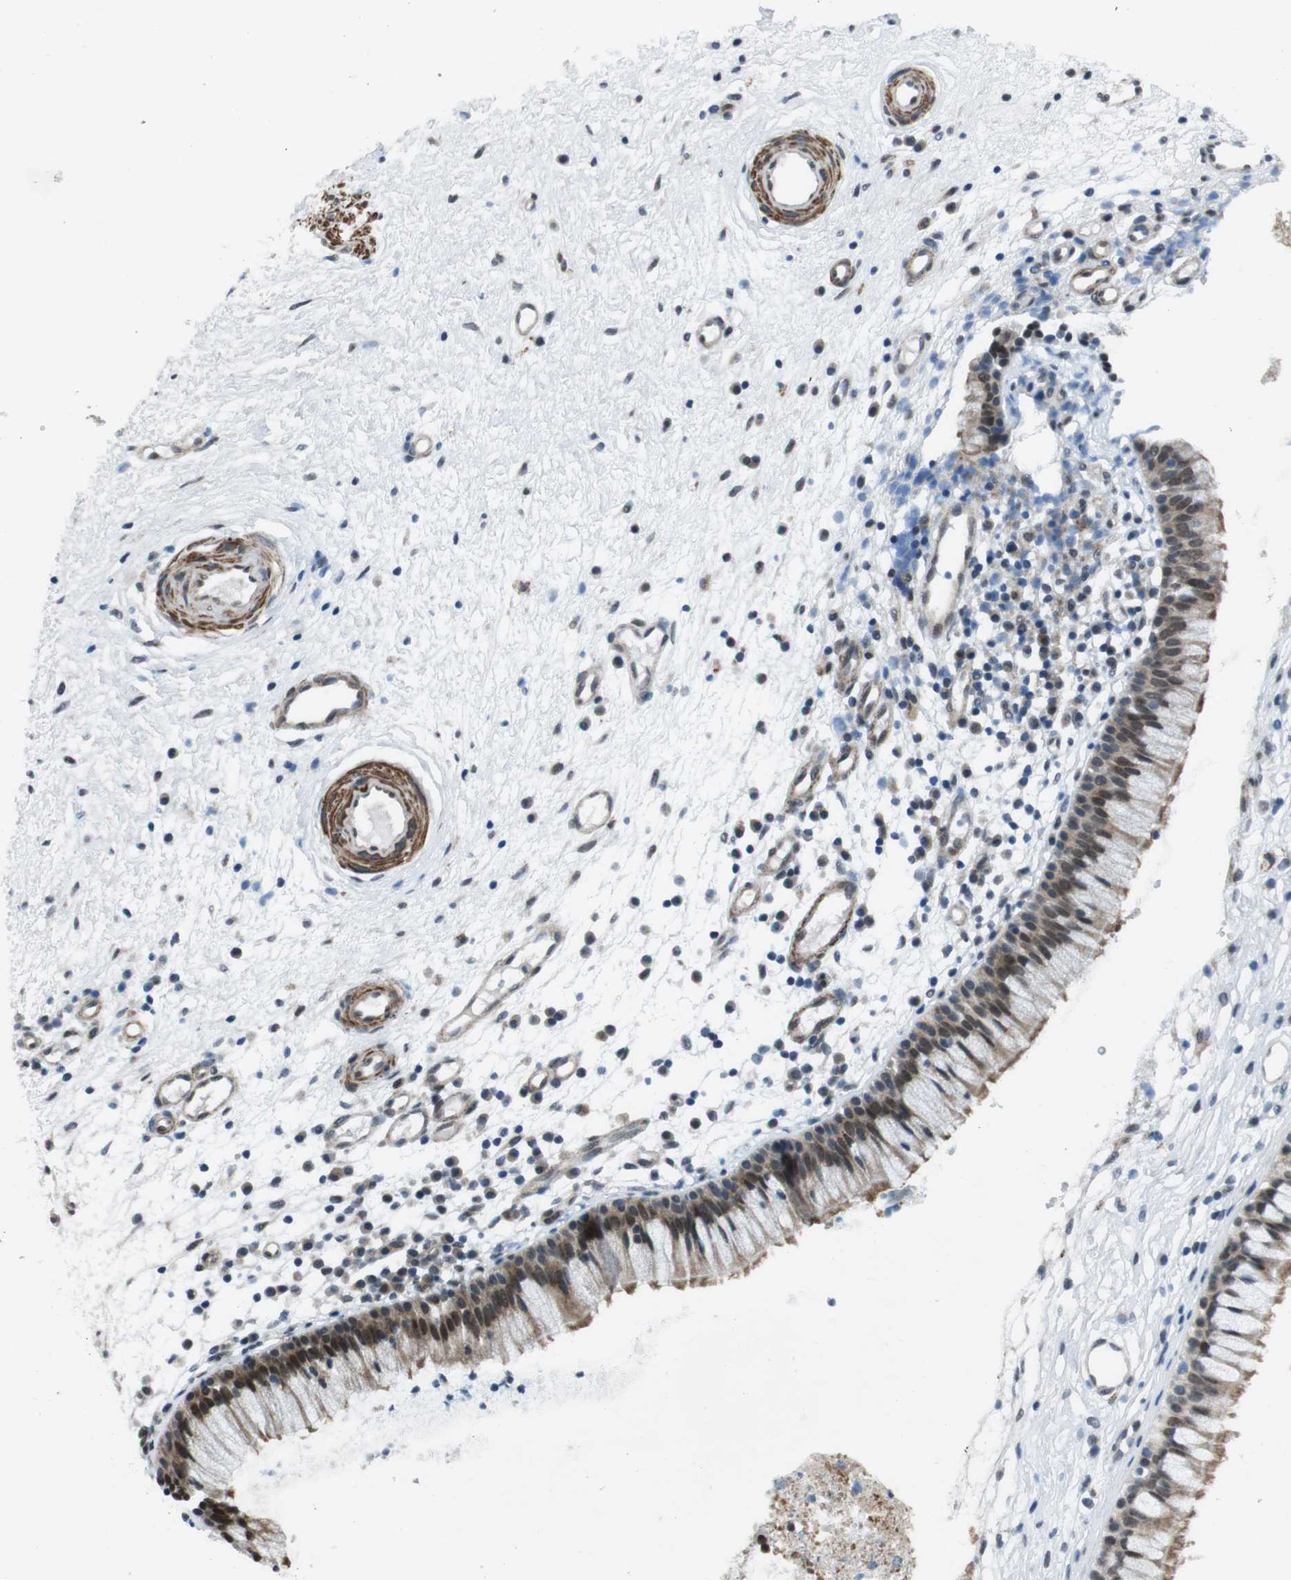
{"staining": {"intensity": "moderate", "quantity": ">75%", "location": "cytoplasmic/membranous,nuclear"}, "tissue": "nasopharynx", "cell_type": "Respiratory epithelial cells", "image_type": "normal", "snomed": [{"axis": "morphology", "description": "Normal tissue, NOS"}, {"axis": "topography", "description": "Nasopharynx"}], "caption": "Respiratory epithelial cells show moderate cytoplasmic/membranous,nuclear staining in about >75% of cells in normal nasopharynx.", "gene": "PBRM1", "patient": {"sex": "male", "age": 21}}